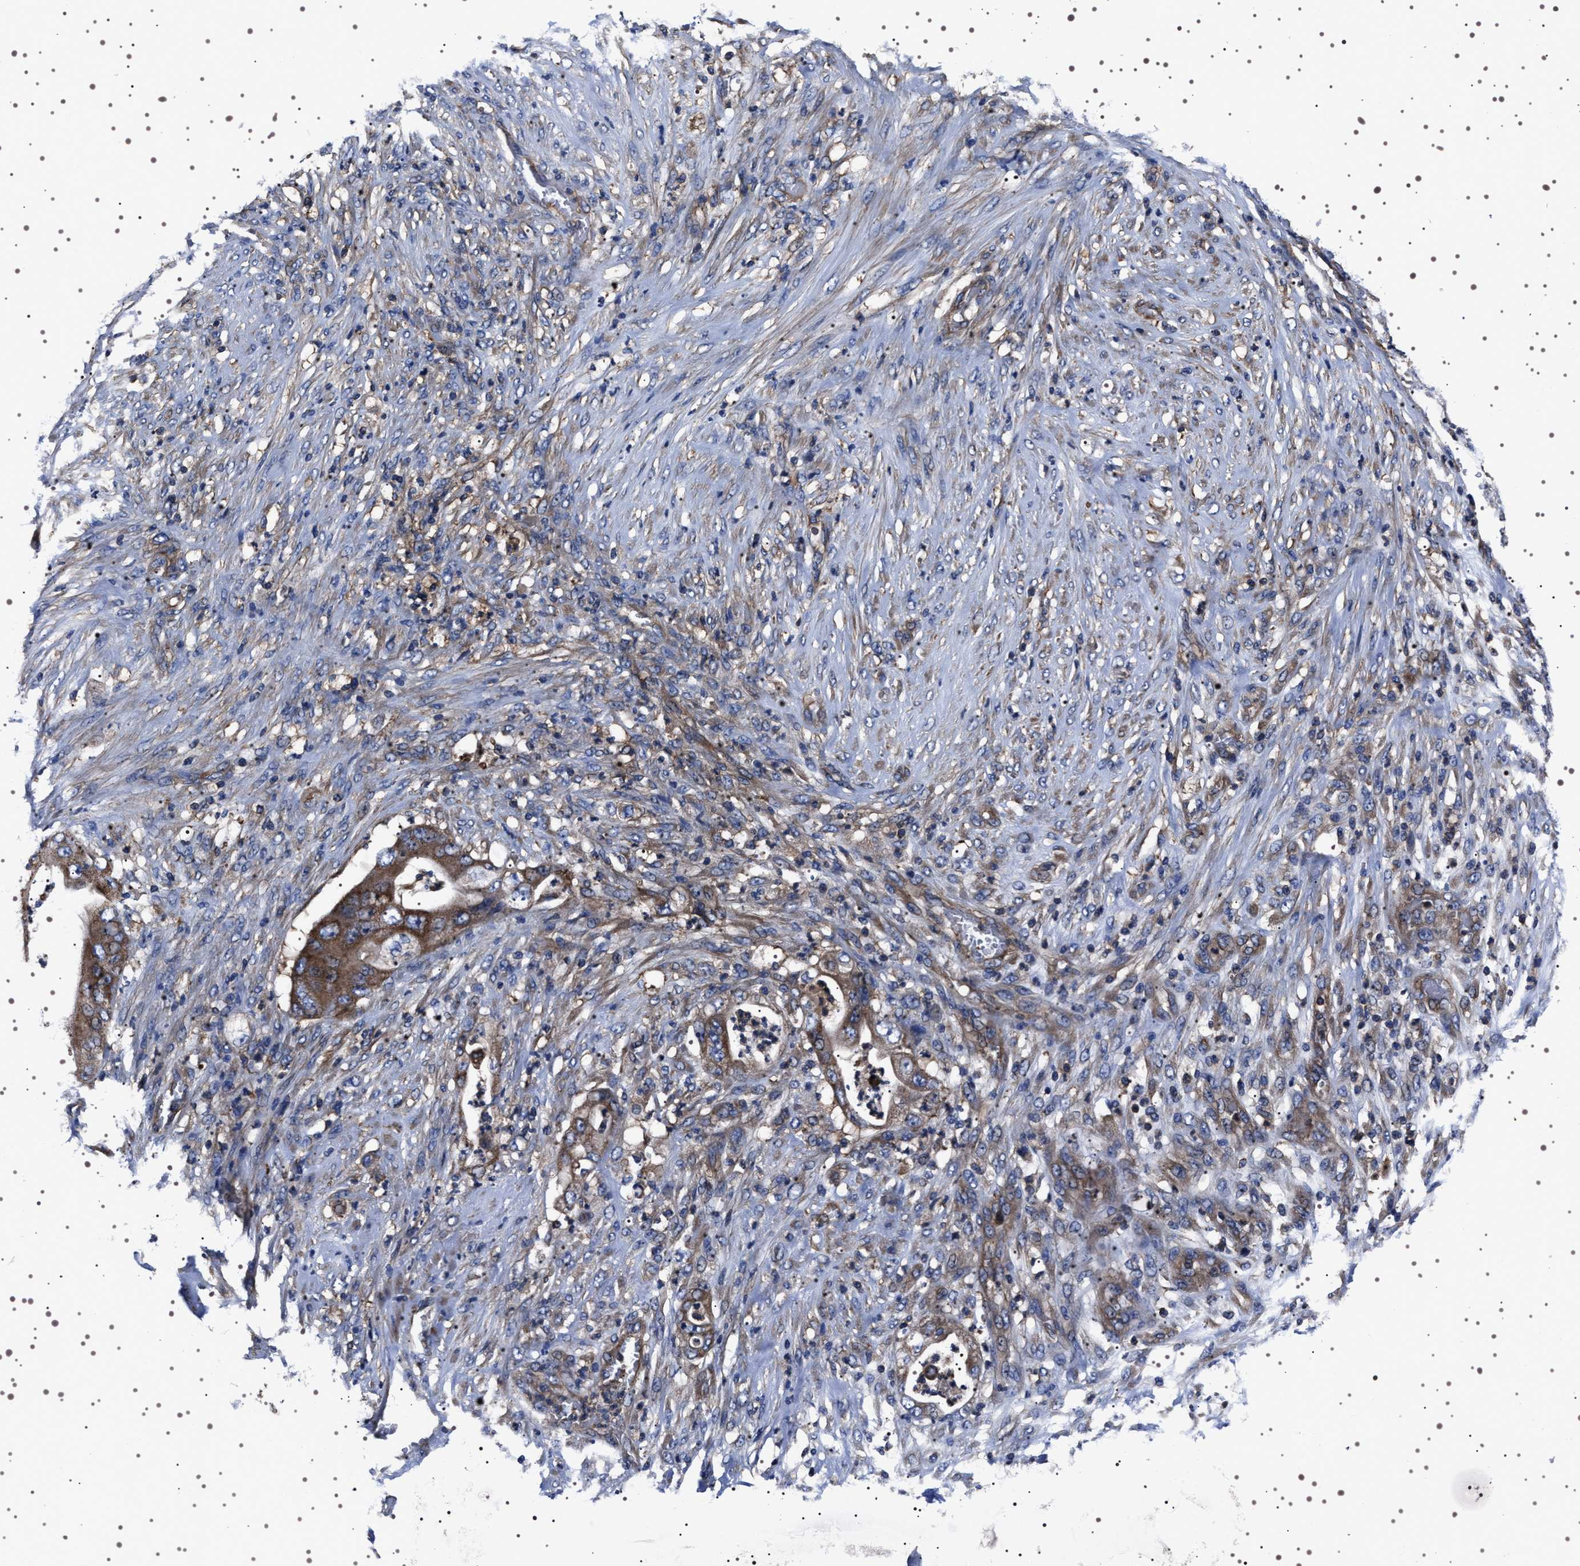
{"staining": {"intensity": "moderate", "quantity": ">75%", "location": "cytoplasmic/membranous"}, "tissue": "stomach cancer", "cell_type": "Tumor cells", "image_type": "cancer", "snomed": [{"axis": "morphology", "description": "Adenocarcinoma, NOS"}, {"axis": "topography", "description": "Stomach"}], "caption": "Immunohistochemistry (DAB (3,3'-diaminobenzidine)) staining of human stomach adenocarcinoma reveals moderate cytoplasmic/membranous protein expression in approximately >75% of tumor cells. Using DAB (brown) and hematoxylin (blue) stains, captured at high magnification using brightfield microscopy.", "gene": "WDR1", "patient": {"sex": "female", "age": 73}}